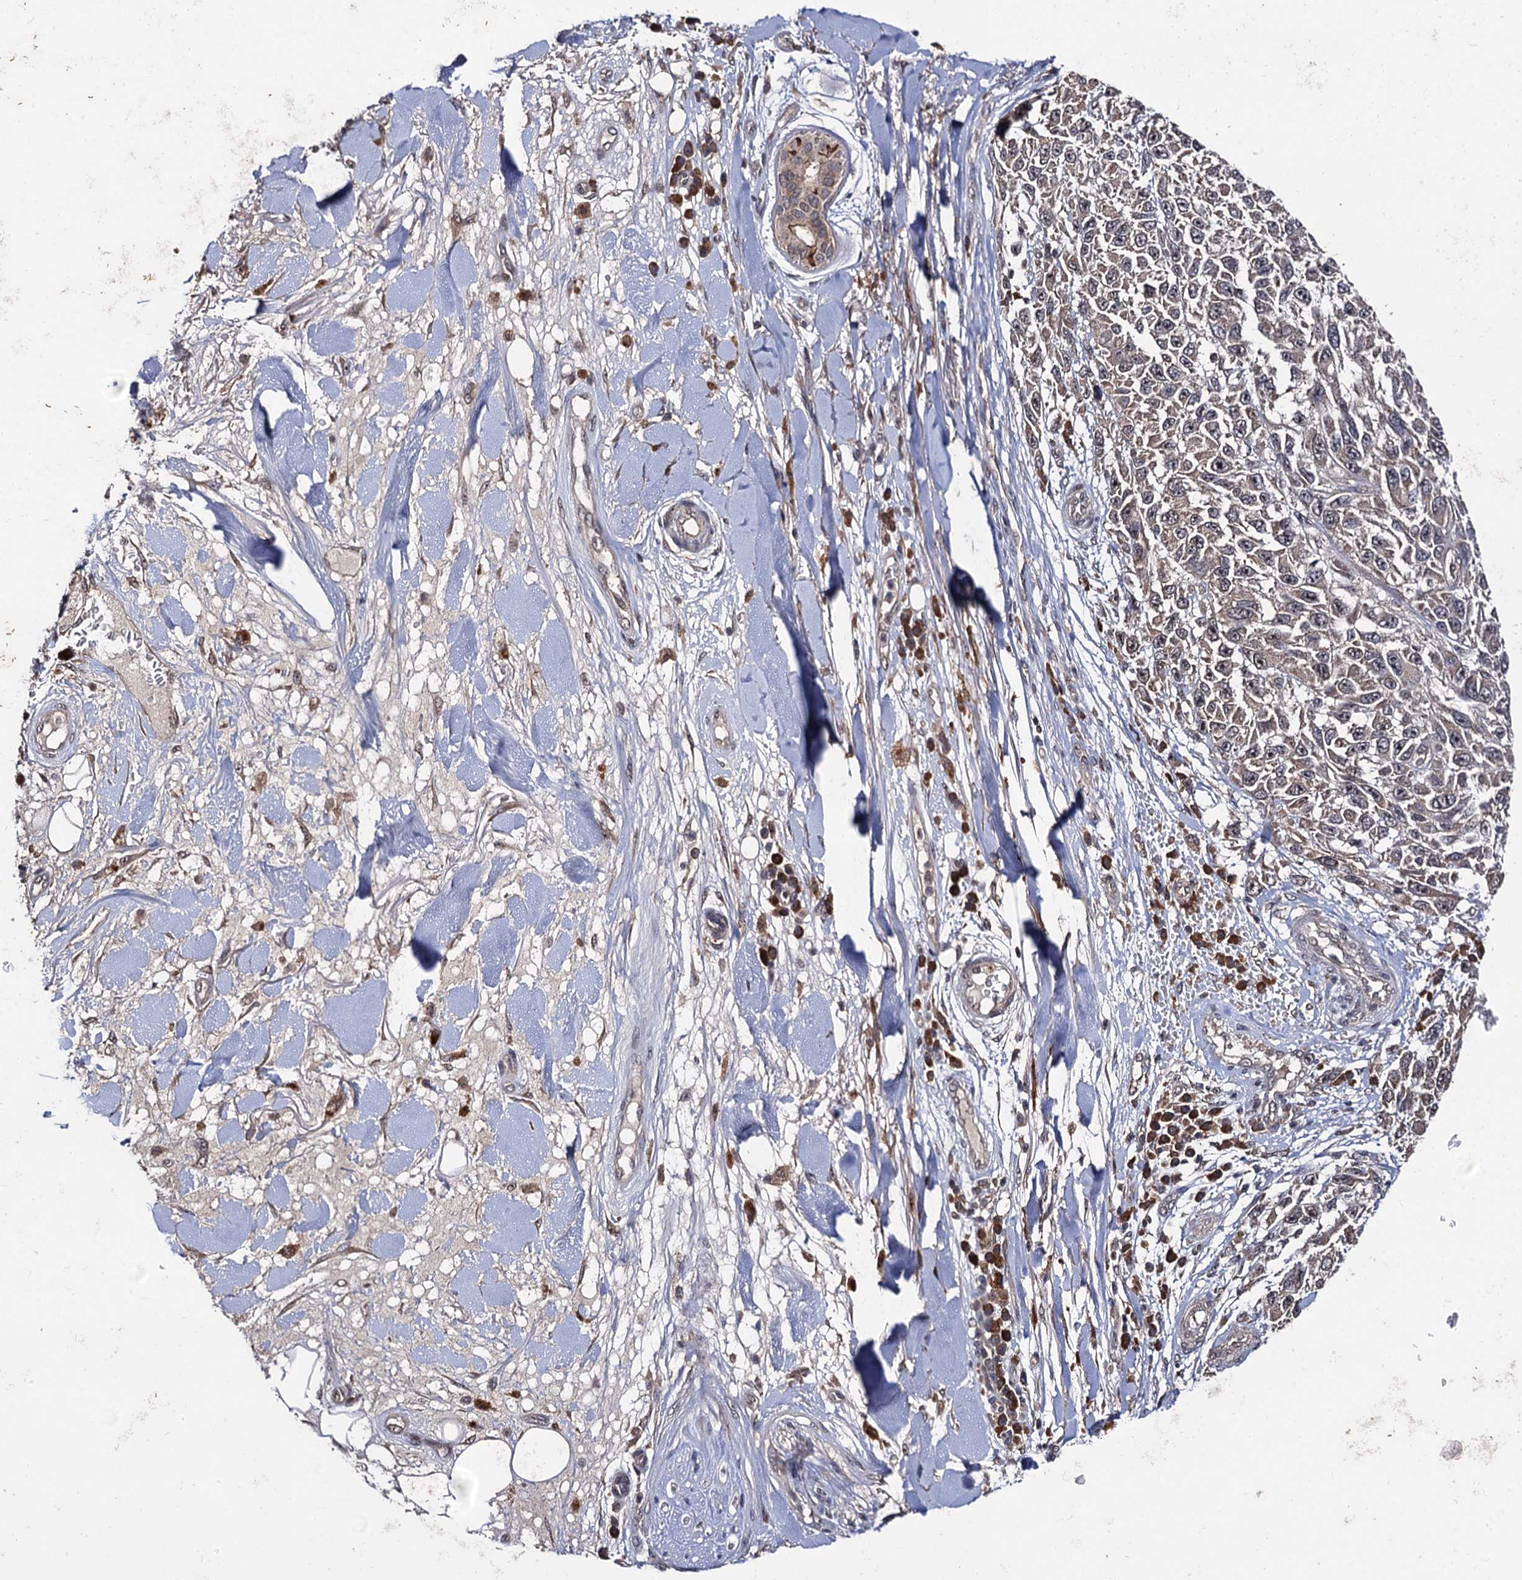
{"staining": {"intensity": "weak", "quantity": "25%-75%", "location": "nuclear"}, "tissue": "melanoma", "cell_type": "Tumor cells", "image_type": "cancer", "snomed": [{"axis": "morphology", "description": "Normal tissue, NOS"}, {"axis": "morphology", "description": "Malignant melanoma, NOS"}, {"axis": "topography", "description": "Skin"}], "caption": "Immunohistochemistry histopathology image of human malignant melanoma stained for a protein (brown), which reveals low levels of weak nuclear staining in about 25%-75% of tumor cells.", "gene": "LRRC63", "patient": {"sex": "female", "age": 96}}